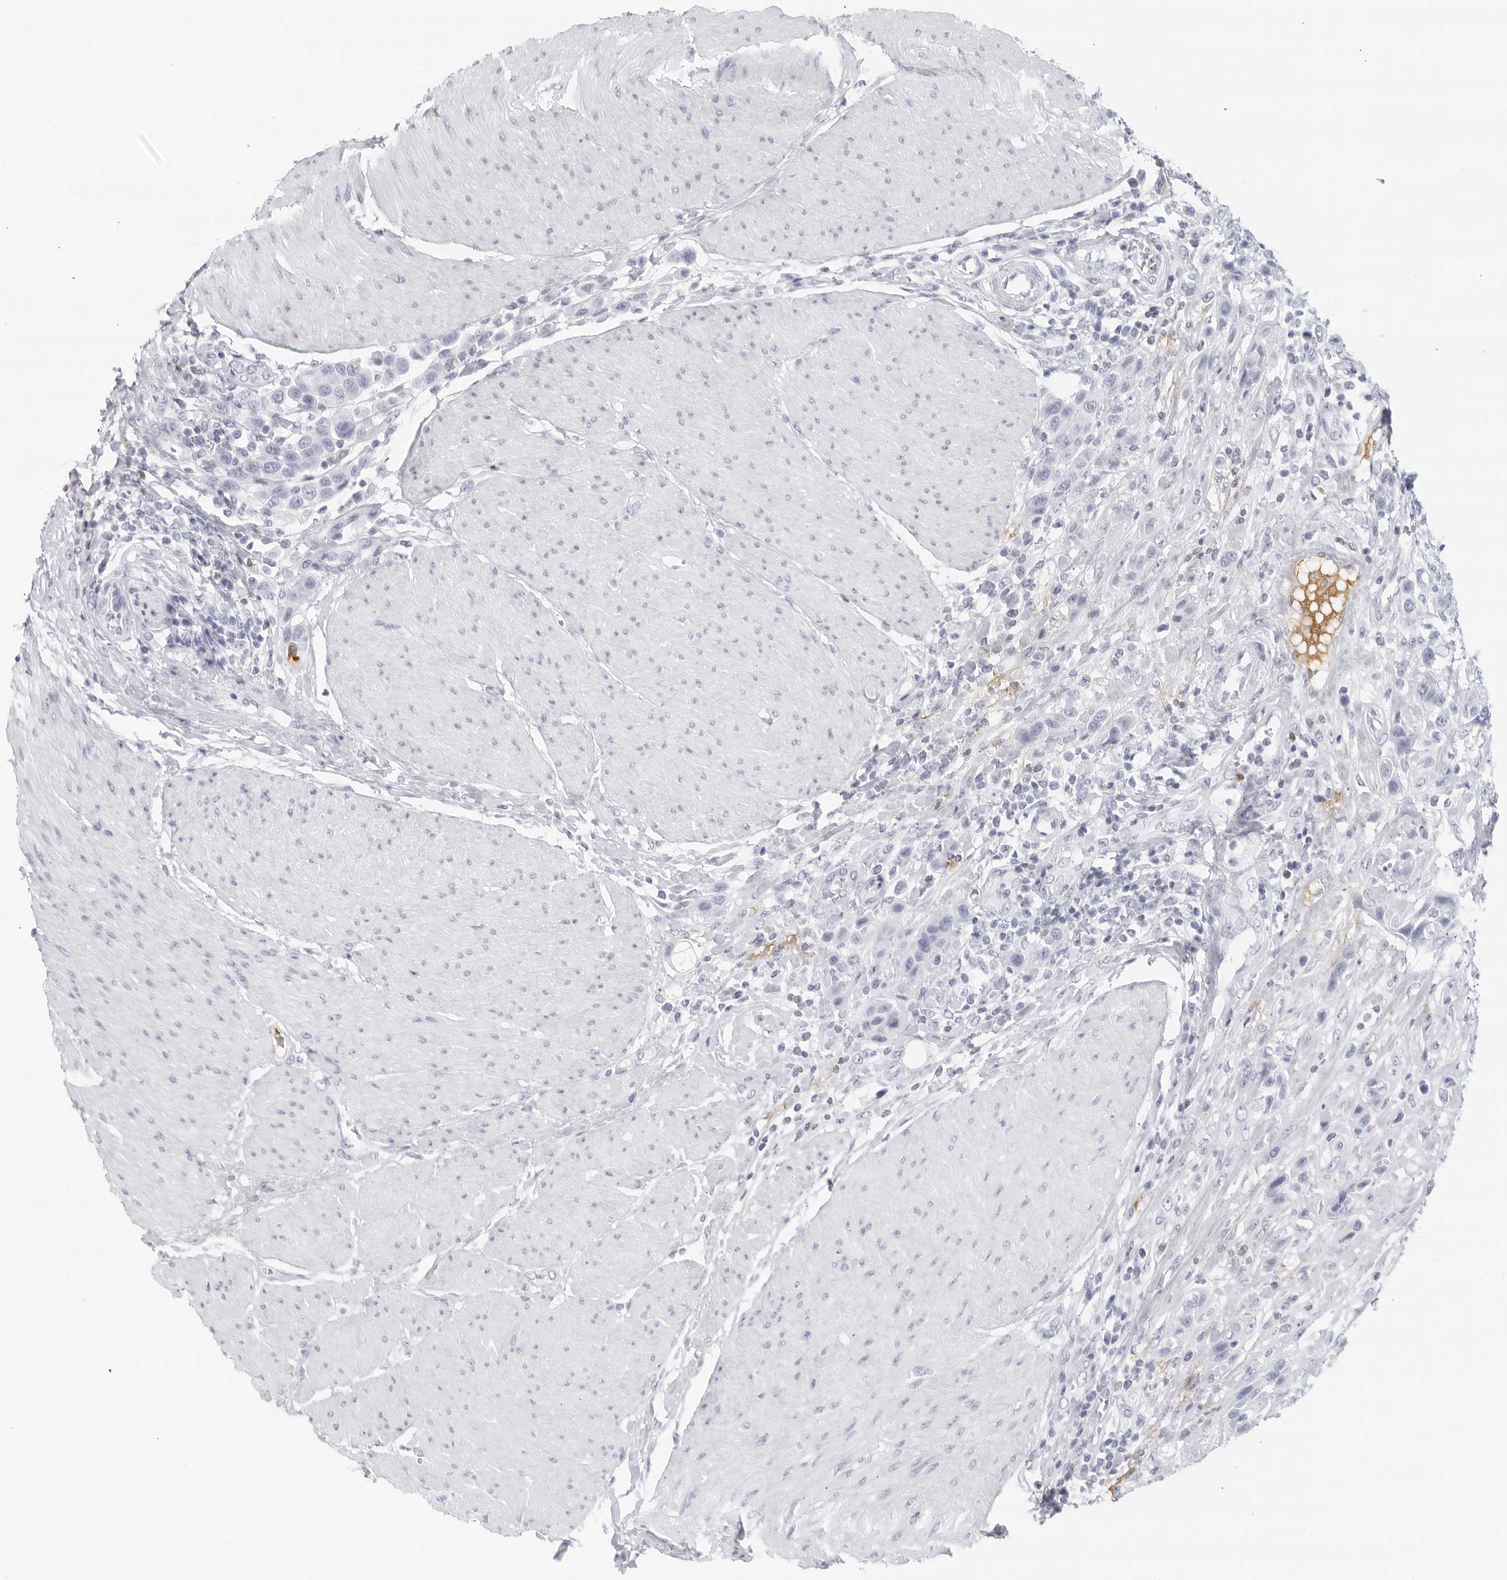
{"staining": {"intensity": "negative", "quantity": "none", "location": "none"}, "tissue": "urothelial cancer", "cell_type": "Tumor cells", "image_type": "cancer", "snomed": [{"axis": "morphology", "description": "Urothelial carcinoma, High grade"}, {"axis": "topography", "description": "Urinary bladder"}], "caption": "Immunohistochemistry image of neoplastic tissue: urothelial carcinoma (high-grade) stained with DAB demonstrates no significant protein positivity in tumor cells.", "gene": "FGG", "patient": {"sex": "male", "age": 50}}